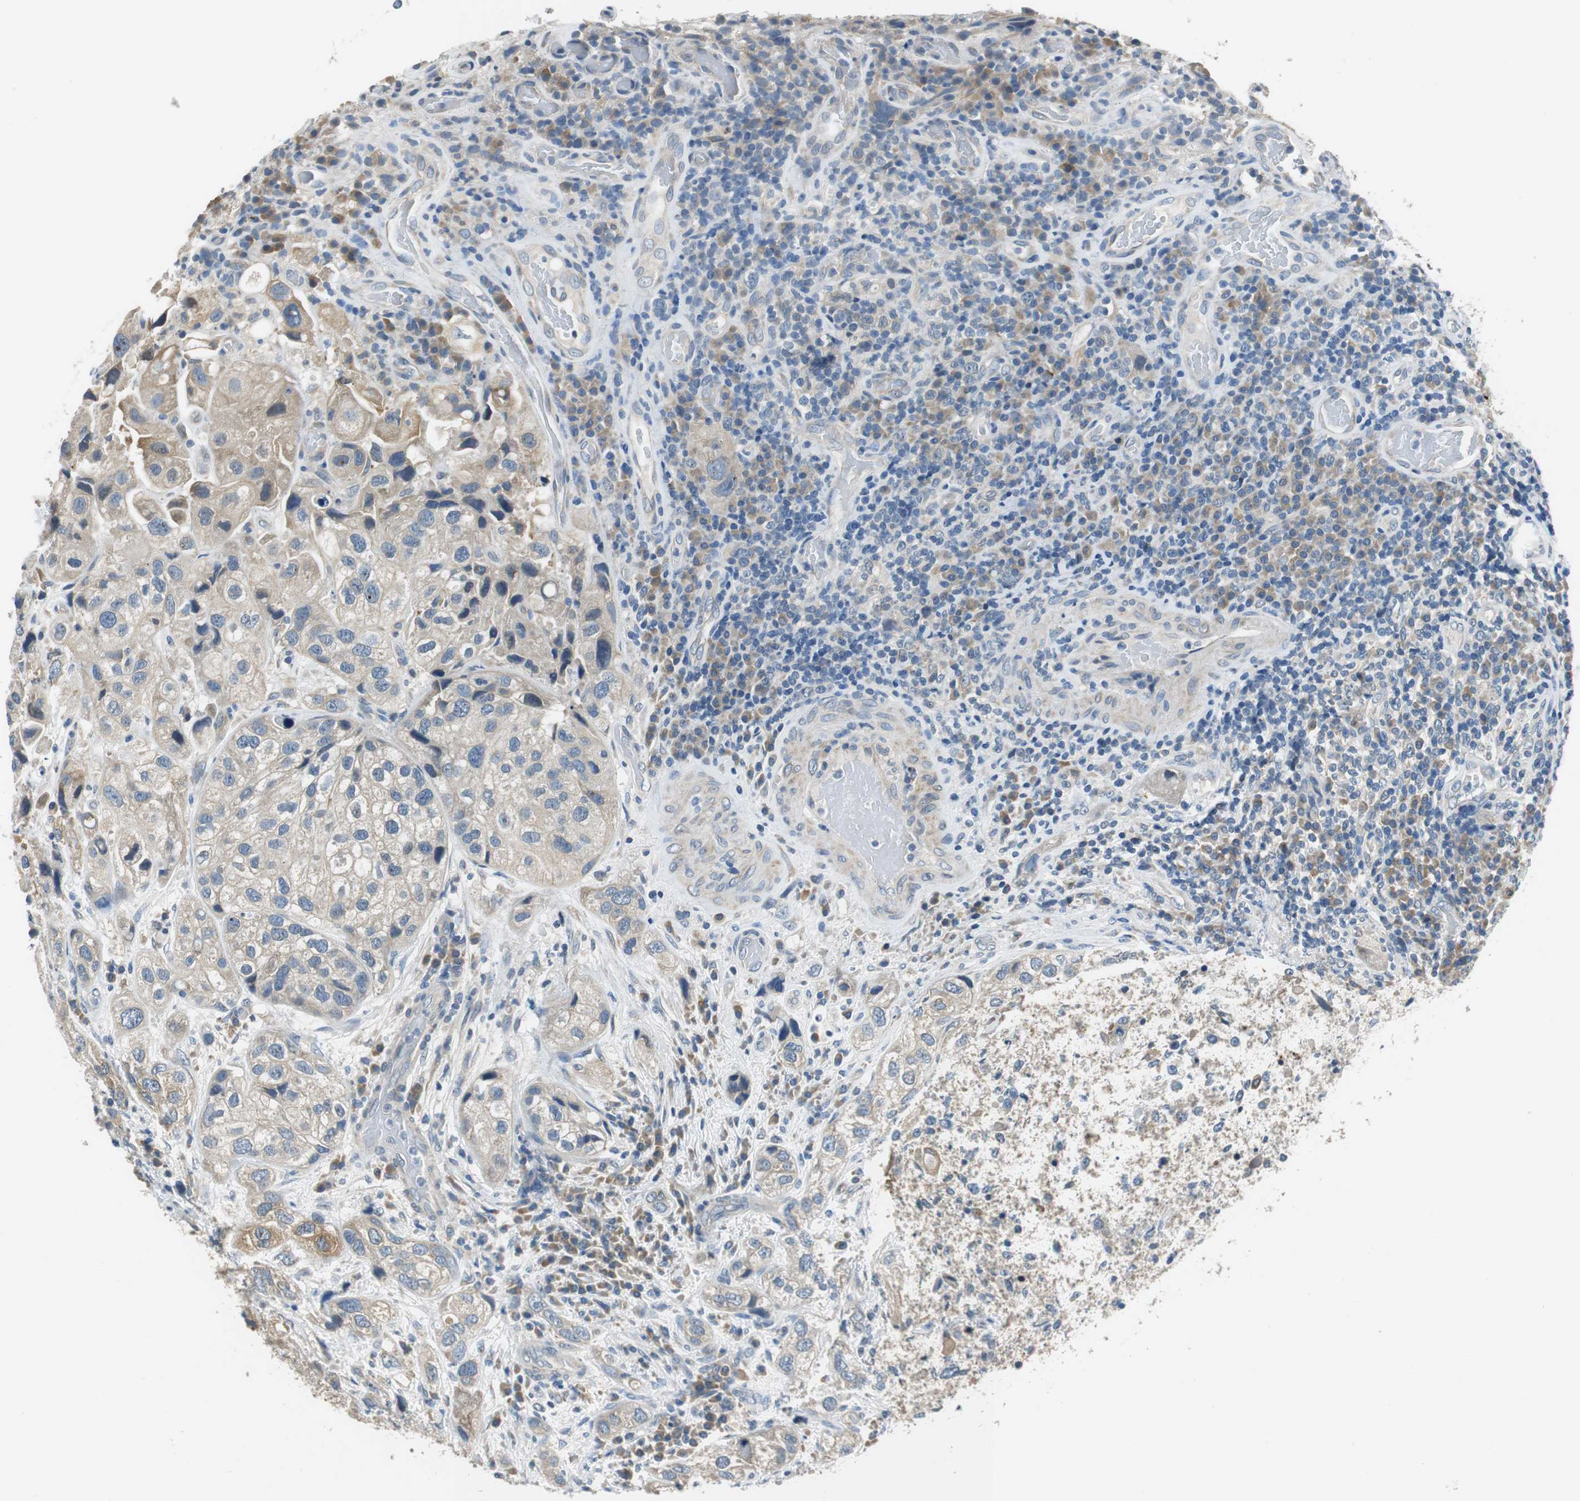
{"staining": {"intensity": "weak", "quantity": ">75%", "location": "cytoplasmic/membranous"}, "tissue": "urothelial cancer", "cell_type": "Tumor cells", "image_type": "cancer", "snomed": [{"axis": "morphology", "description": "Urothelial carcinoma, High grade"}, {"axis": "topography", "description": "Urinary bladder"}], "caption": "The micrograph demonstrates a brown stain indicating the presence of a protein in the cytoplasmic/membranous of tumor cells in urothelial cancer.", "gene": "FADS2", "patient": {"sex": "female", "age": 64}}